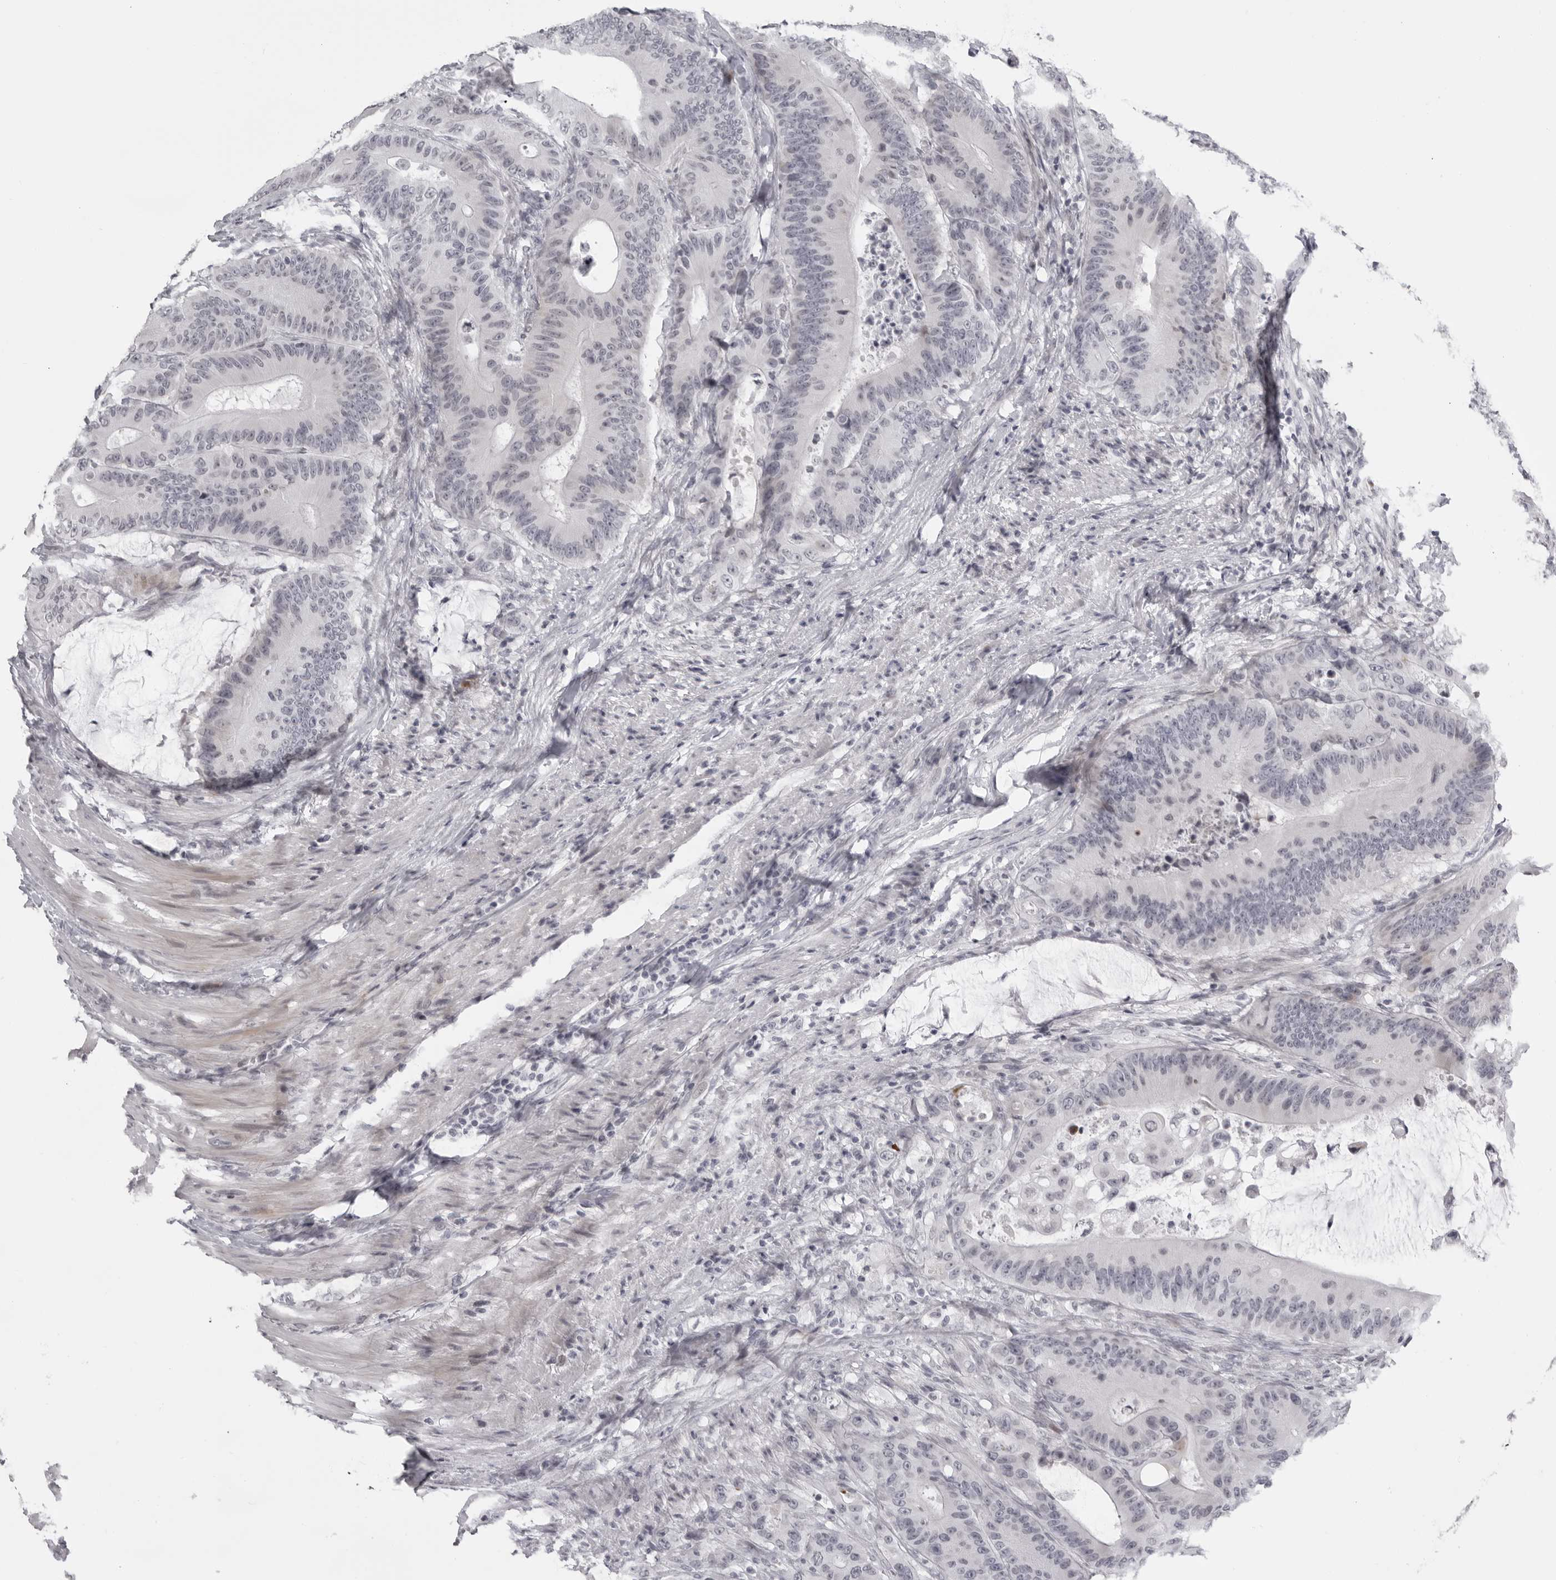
{"staining": {"intensity": "negative", "quantity": "none", "location": "none"}, "tissue": "colorectal cancer", "cell_type": "Tumor cells", "image_type": "cancer", "snomed": [{"axis": "morphology", "description": "Adenocarcinoma, NOS"}, {"axis": "topography", "description": "Colon"}], "caption": "Immunohistochemistry image of neoplastic tissue: colorectal adenocarcinoma stained with DAB (3,3'-diaminobenzidine) demonstrates no significant protein staining in tumor cells.", "gene": "NUDT18", "patient": {"sex": "male", "age": 83}}